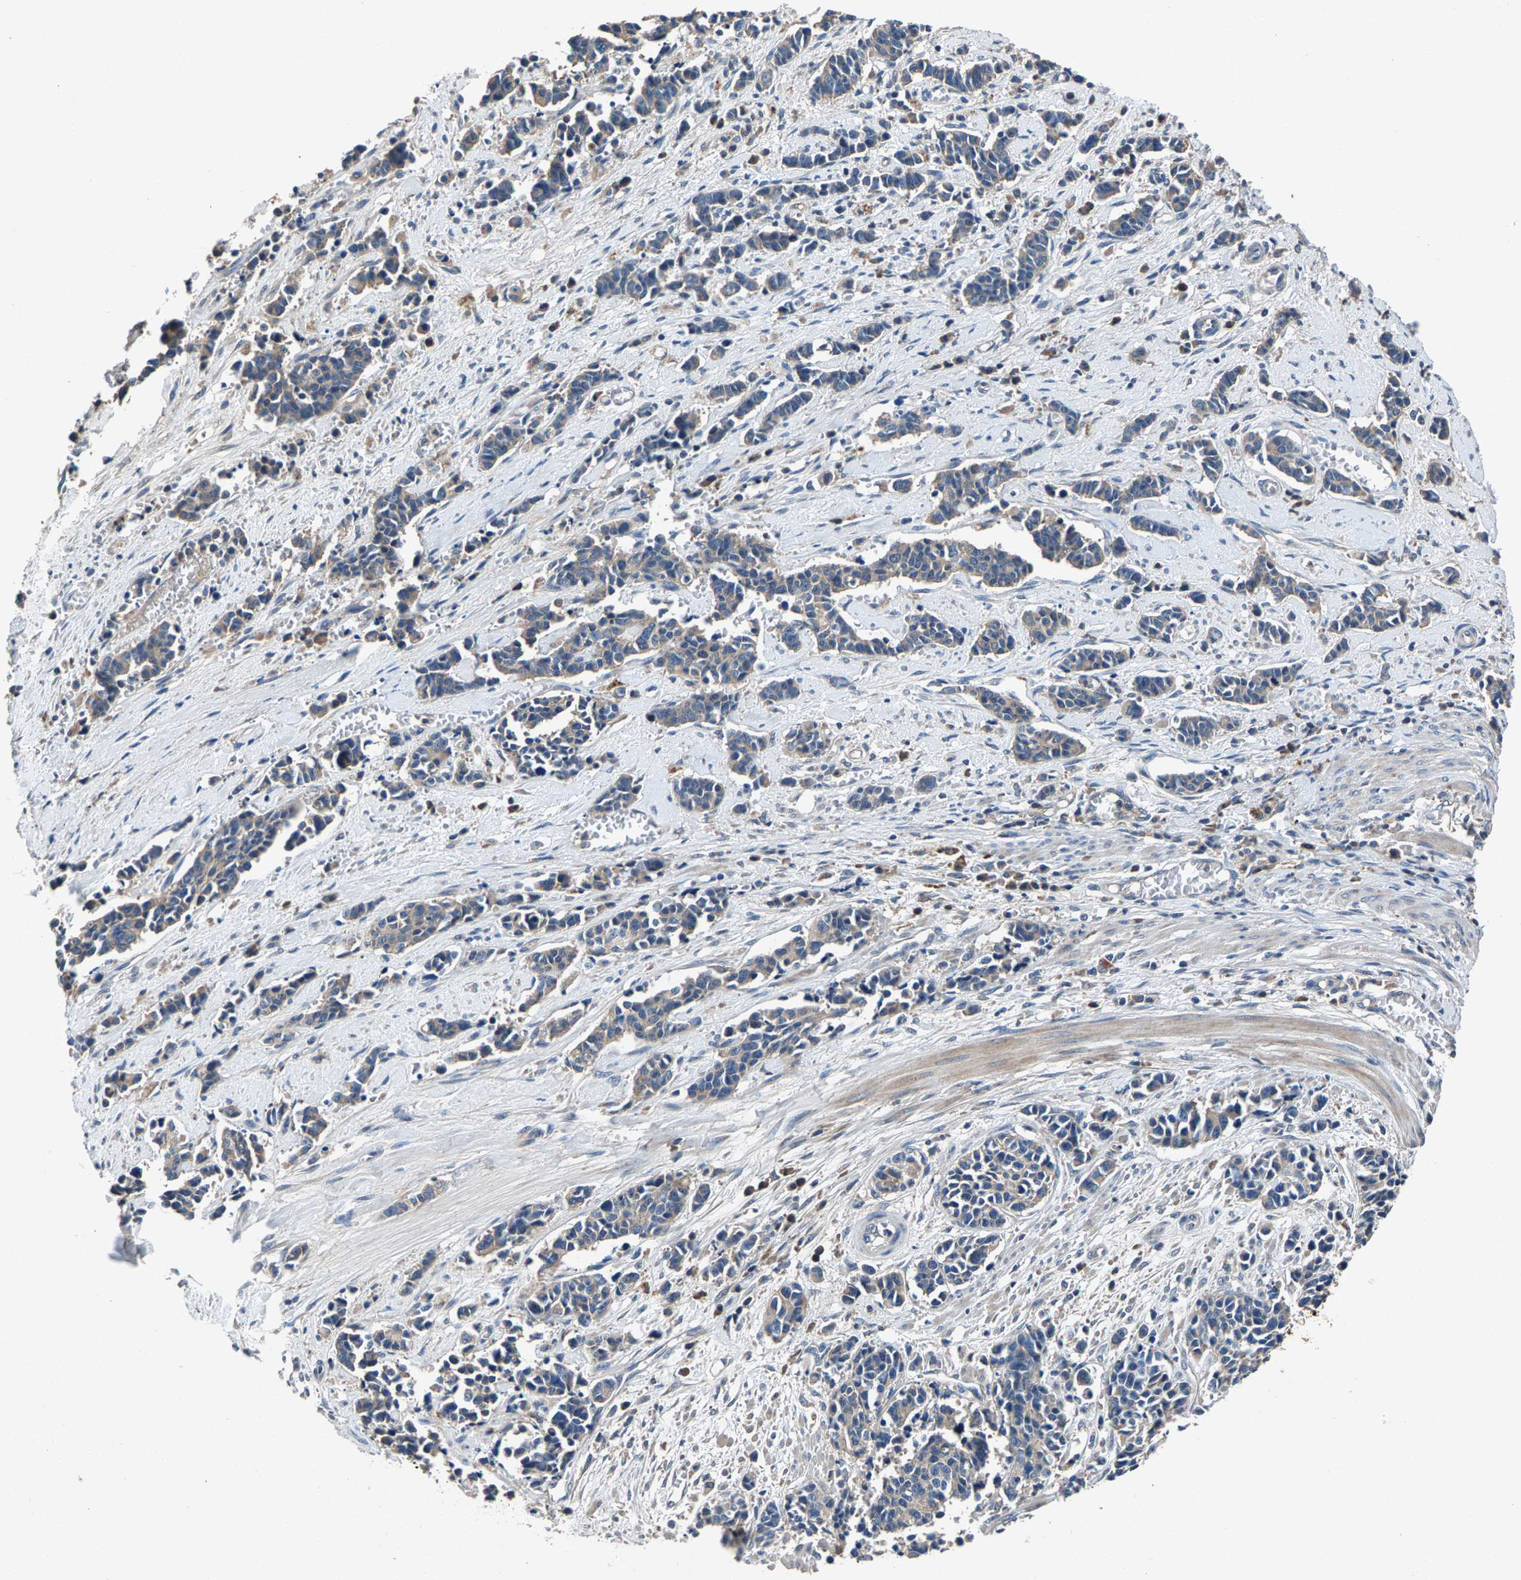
{"staining": {"intensity": "weak", "quantity": "<25%", "location": "cytoplasmic/membranous"}, "tissue": "cervical cancer", "cell_type": "Tumor cells", "image_type": "cancer", "snomed": [{"axis": "morphology", "description": "Squamous cell carcinoma, NOS"}, {"axis": "topography", "description": "Cervix"}], "caption": "A high-resolution micrograph shows immunohistochemistry (IHC) staining of cervical cancer, which demonstrates no significant staining in tumor cells.", "gene": "PRXL2C", "patient": {"sex": "female", "age": 35}}